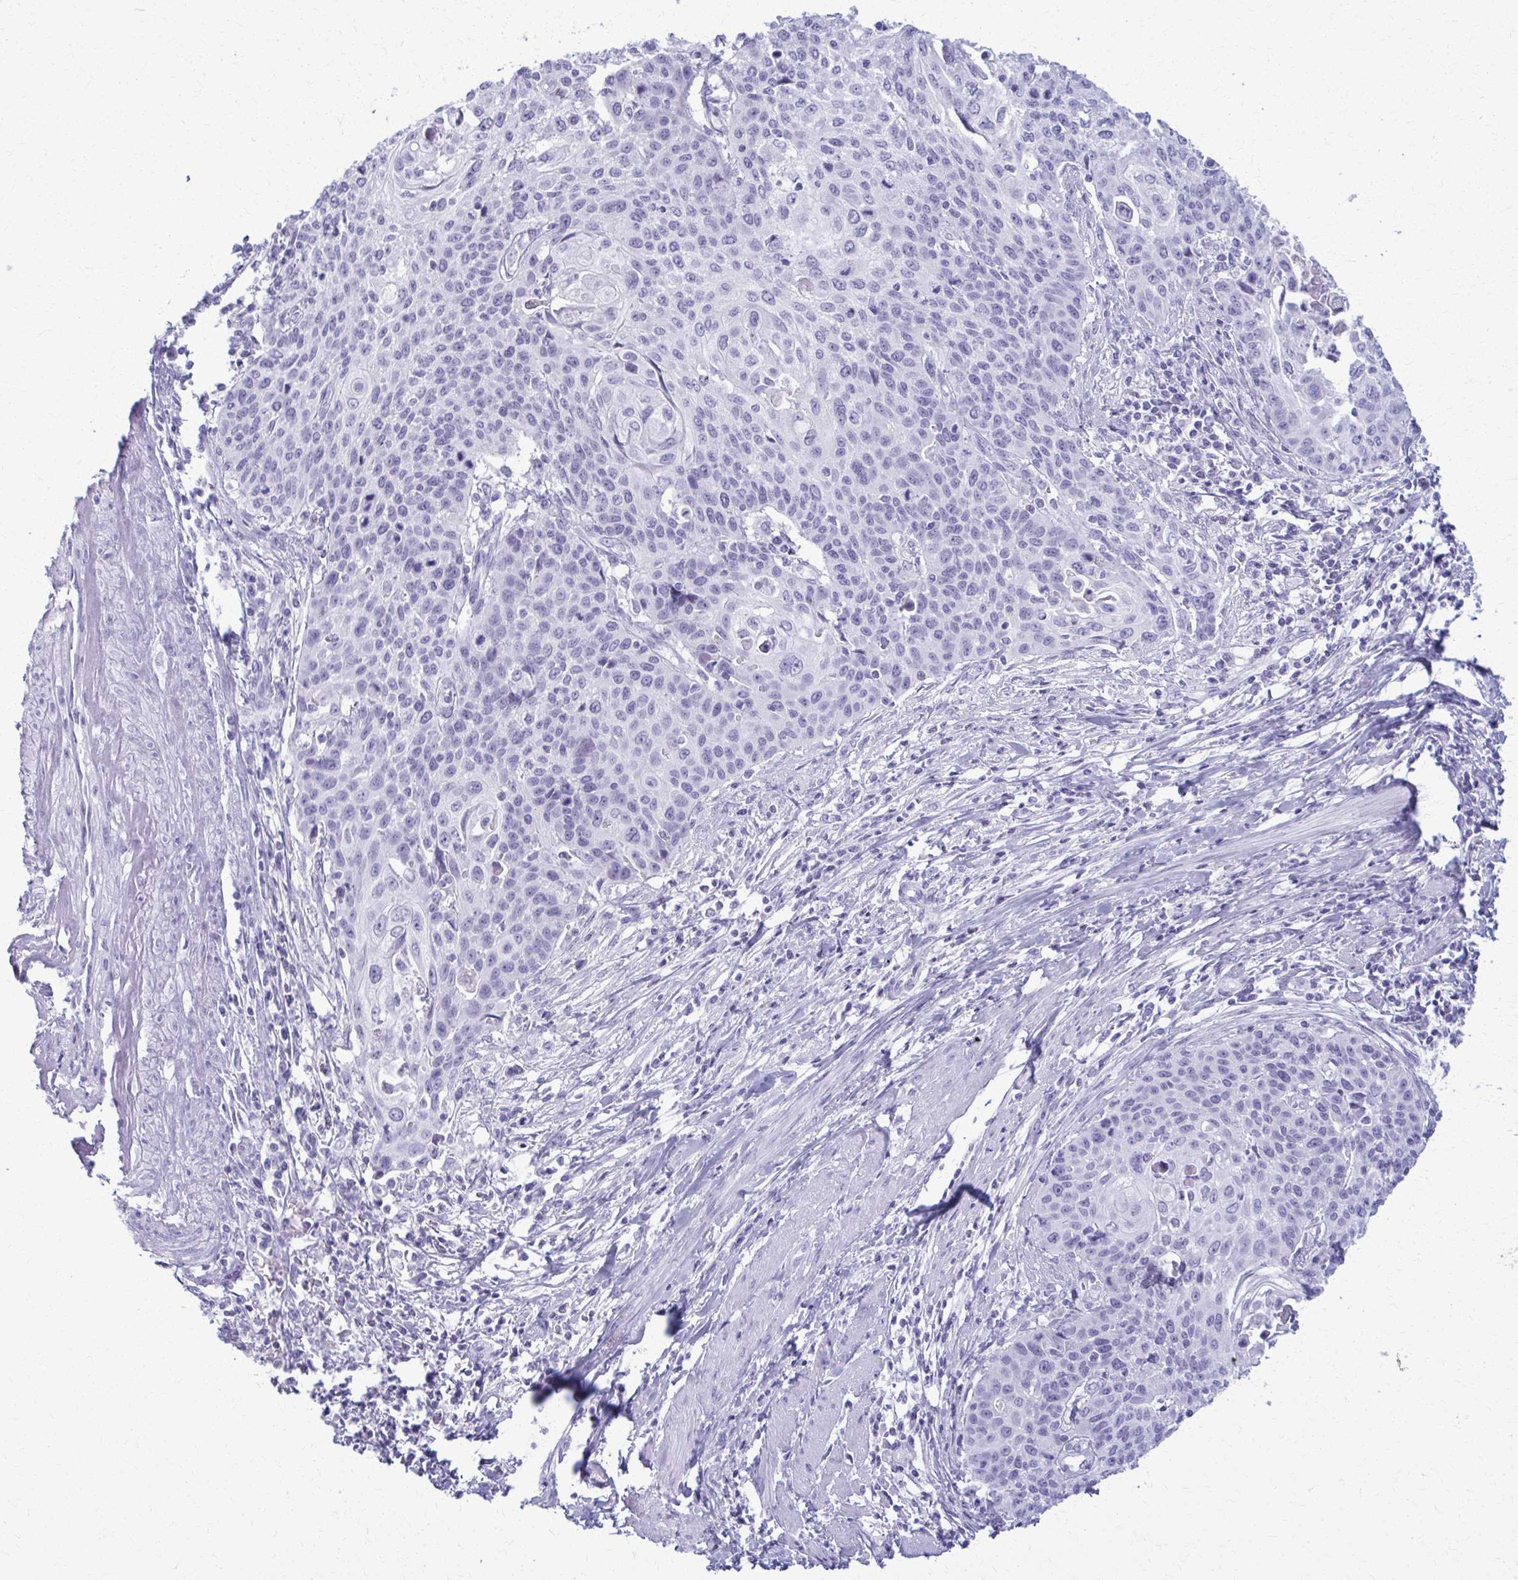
{"staining": {"intensity": "negative", "quantity": "none", "location": "none"}, "tissue": "cervical cancer", "cell_type": "Tumor cells", "image_type": "cancer", "snomed": [{"axis": "morphology", "description": "Squamous cell carcinoma, NOS"}, {"axis": "topography", "description": "Cervix"}], "caption": "A high-resolution histopathology image shows immunohistochemistry (IHC) staining of cervical squamous cell carcinoma, which reveals no significant positivity in tumor cells.", "gene": "ACSM2B", "patient": {"sex": "female", "age": 65}}